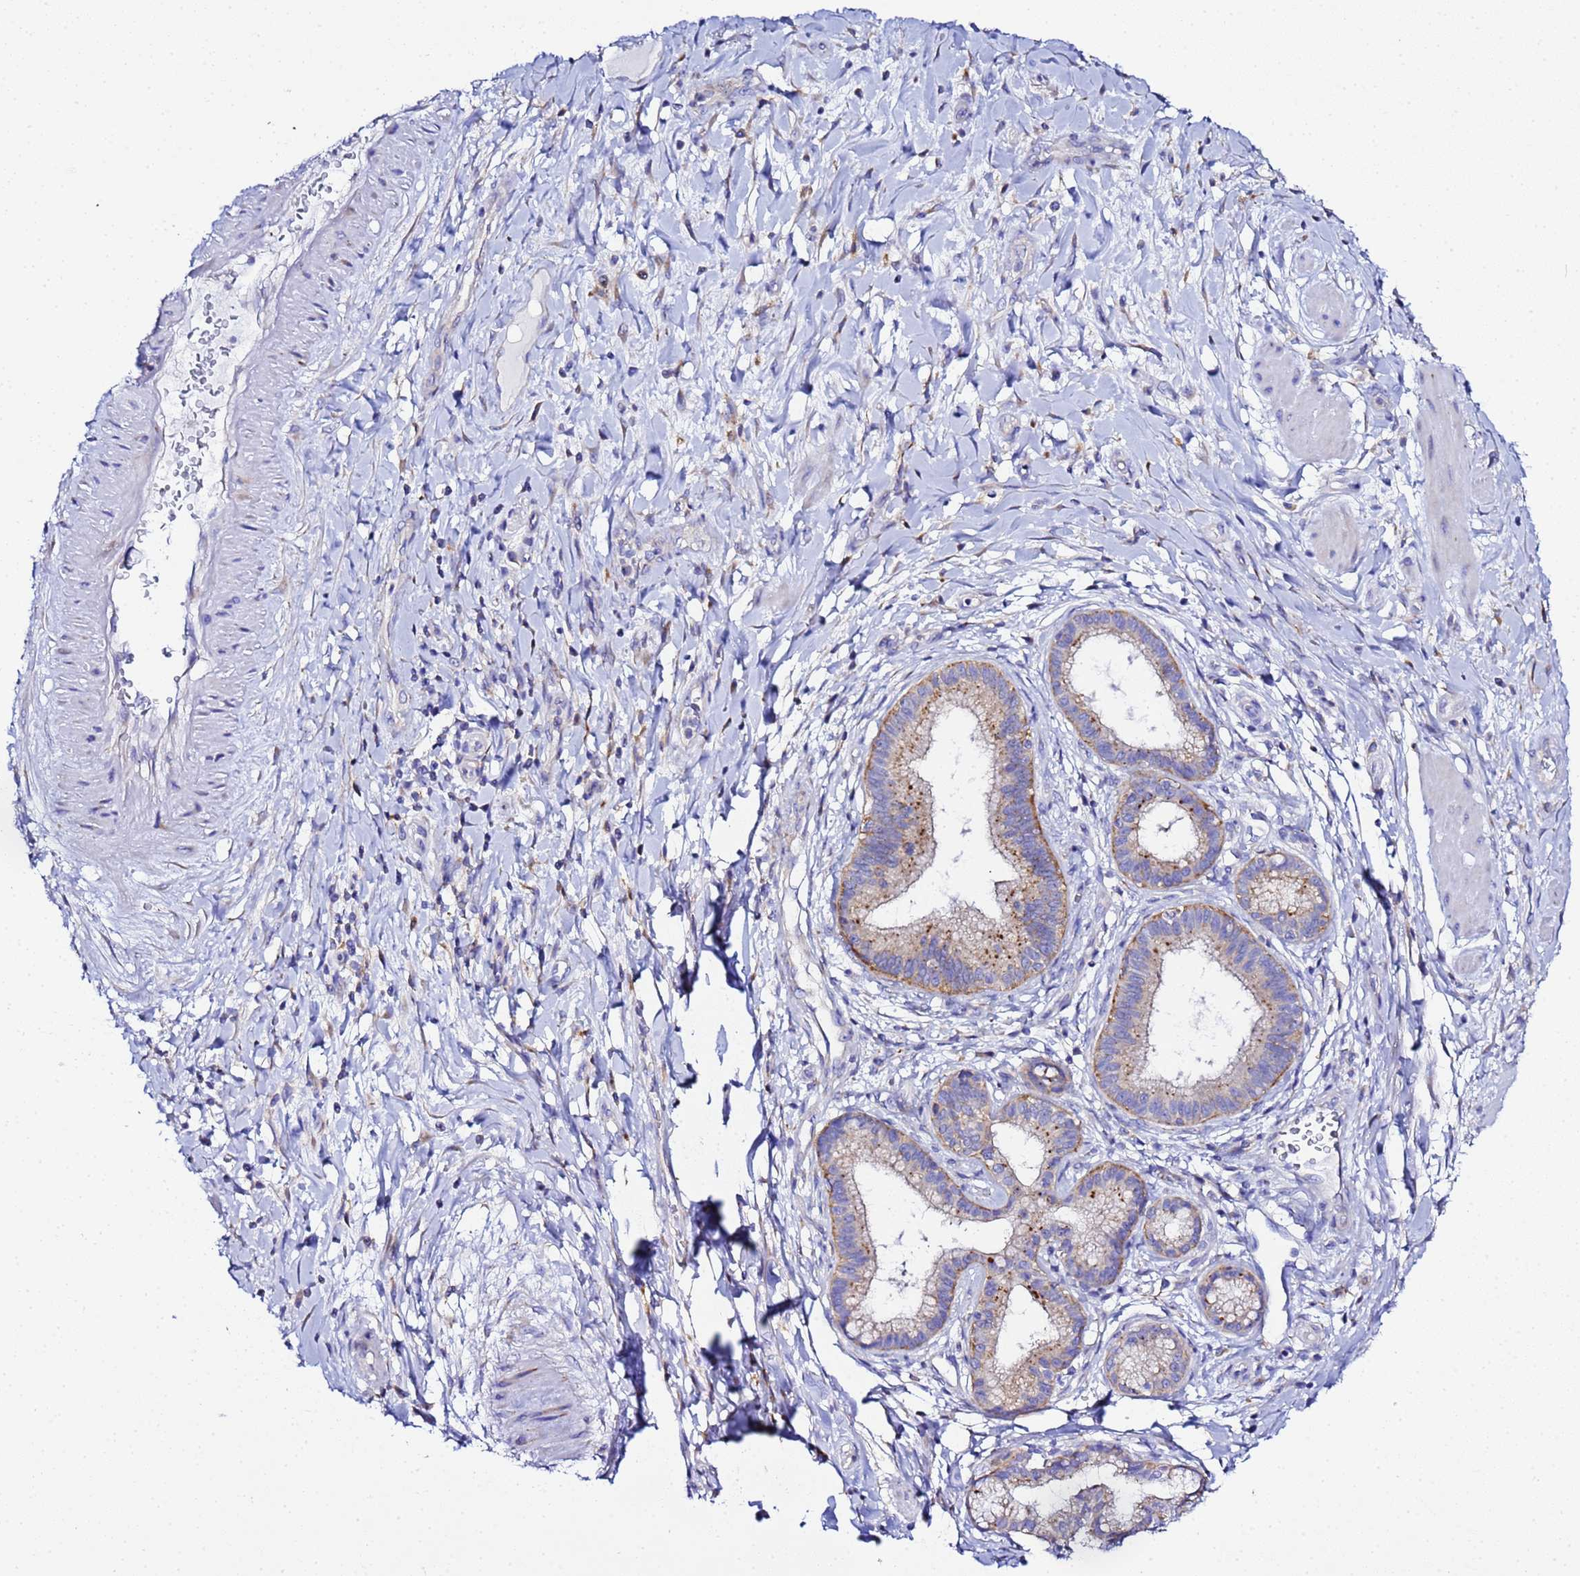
{"staining": {"intensity": "moderate", "quantity": "25%-75%", "location": "cytoplasmic/membranous"}, "tissue": "pancreatic cancer", "cell_type": "Tumor cells", "image_type": "cancer", "snomed": [{"axis": "morphology", "description": "Adenocarcinoma, NOS"}, {"axis": "topography", "description": "Pancreas"}], "caption": "Protein expression analysis of human pancreatic cancer reveals moderate cytoplasmic/membranous staining in approximately 25%-75% of tumor cells.", "gene": "VTI1B", "patient": {"sex": "male", "age": 72}}